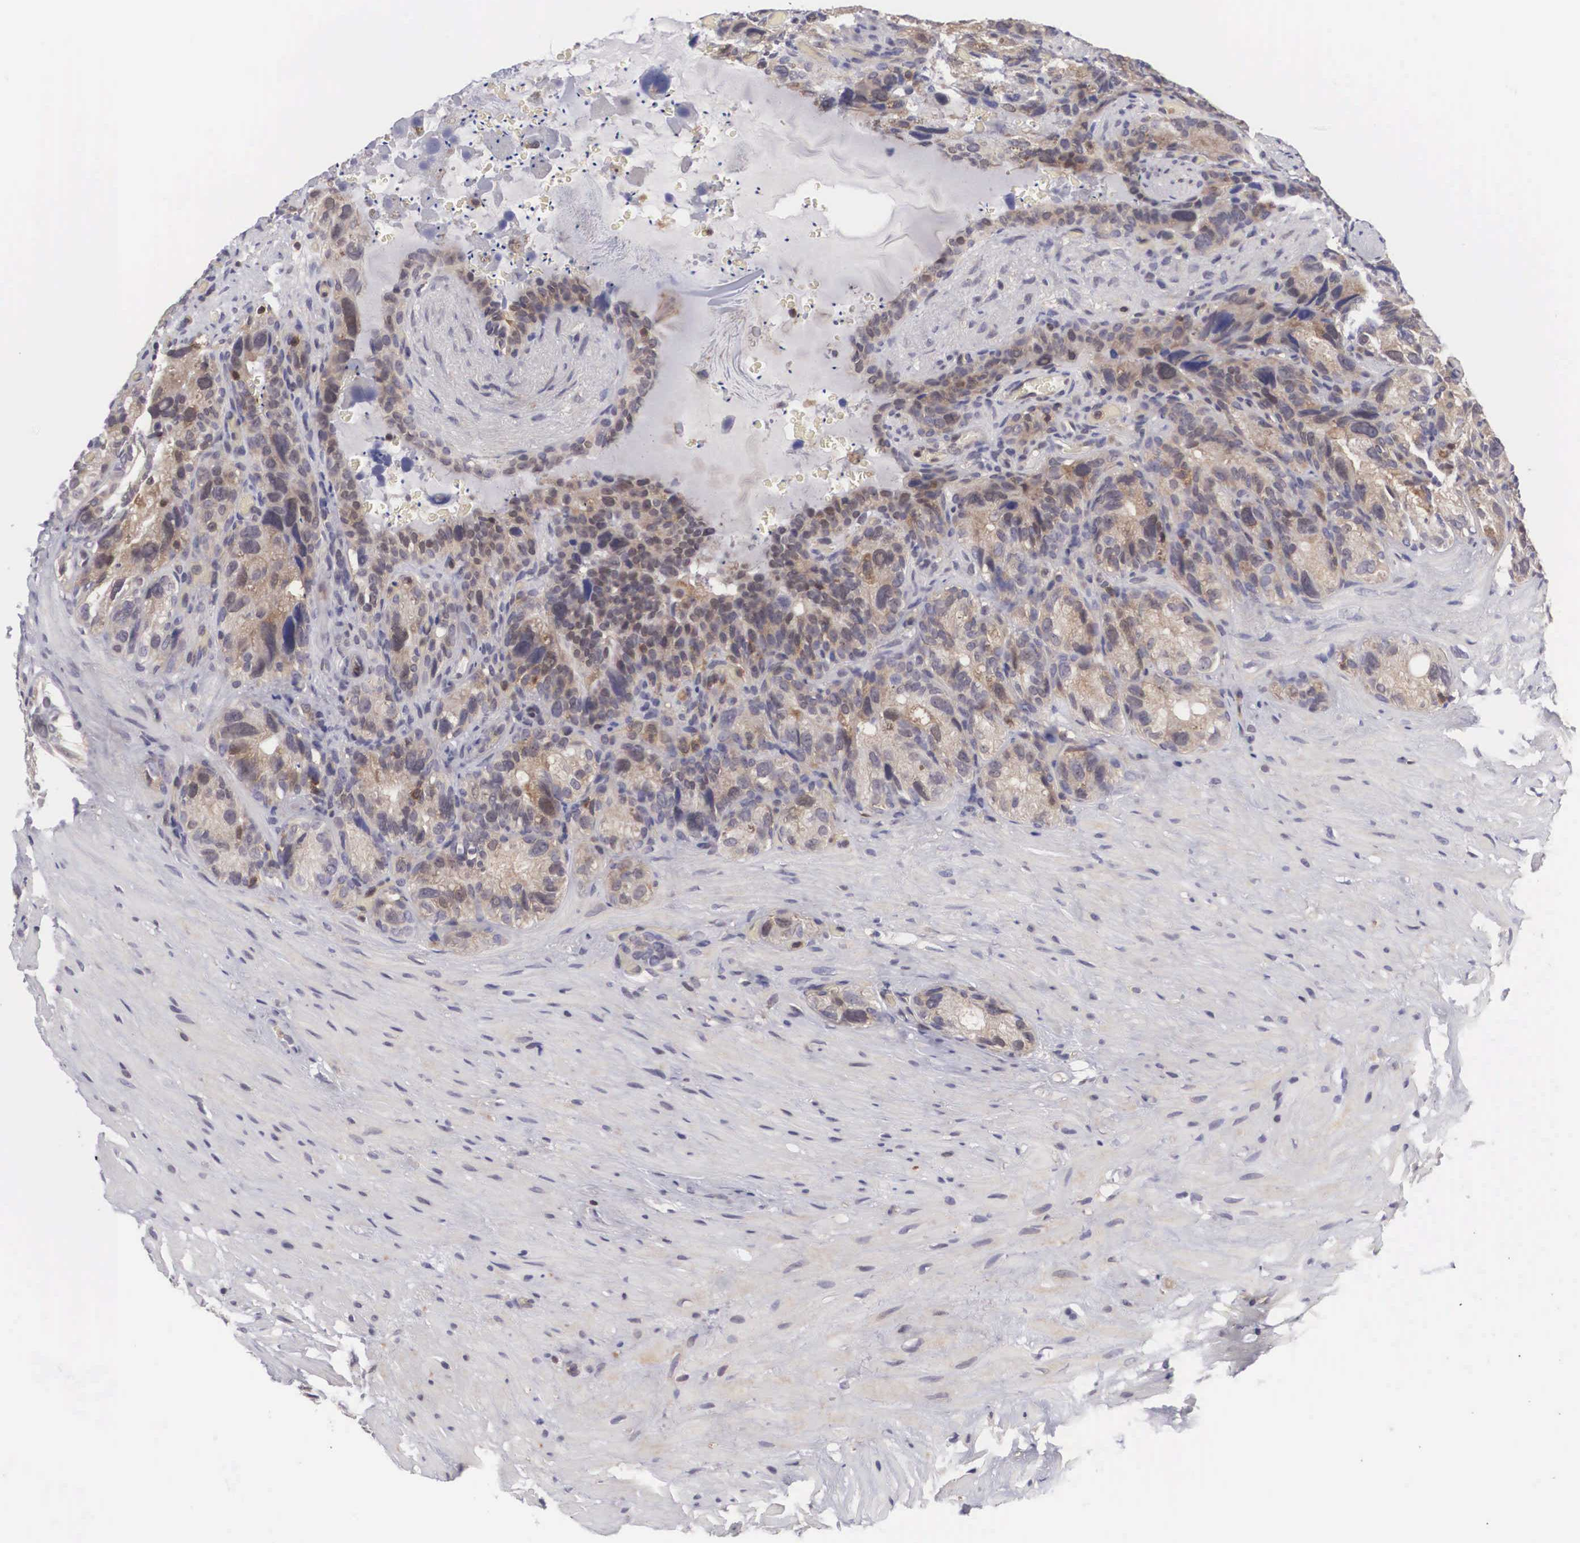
{"staining": {"intensity": "moderate", "quantity": "25%-75%", "location": "cytoplasmic/membranous,nuclear"}, "tissue": "seminal vesicle", "cell_type": "Glandular cells", "image_type": "normal", "snomed": [{"axis": "morphology", "description": "Normal tissue, NOS"}, {"axis": "topography", "description": "Seminal veicle"}], "caption": "A brown stain highlights moderate cytoplasmic/membranous,nuclear positivity of a protein in glandular cells of benign seminal vesicle. (Brightfield microscopy of DAB IHC at high magnification).", "gene": "ADSL", "patient": {"sex": "male", "age": 63}}